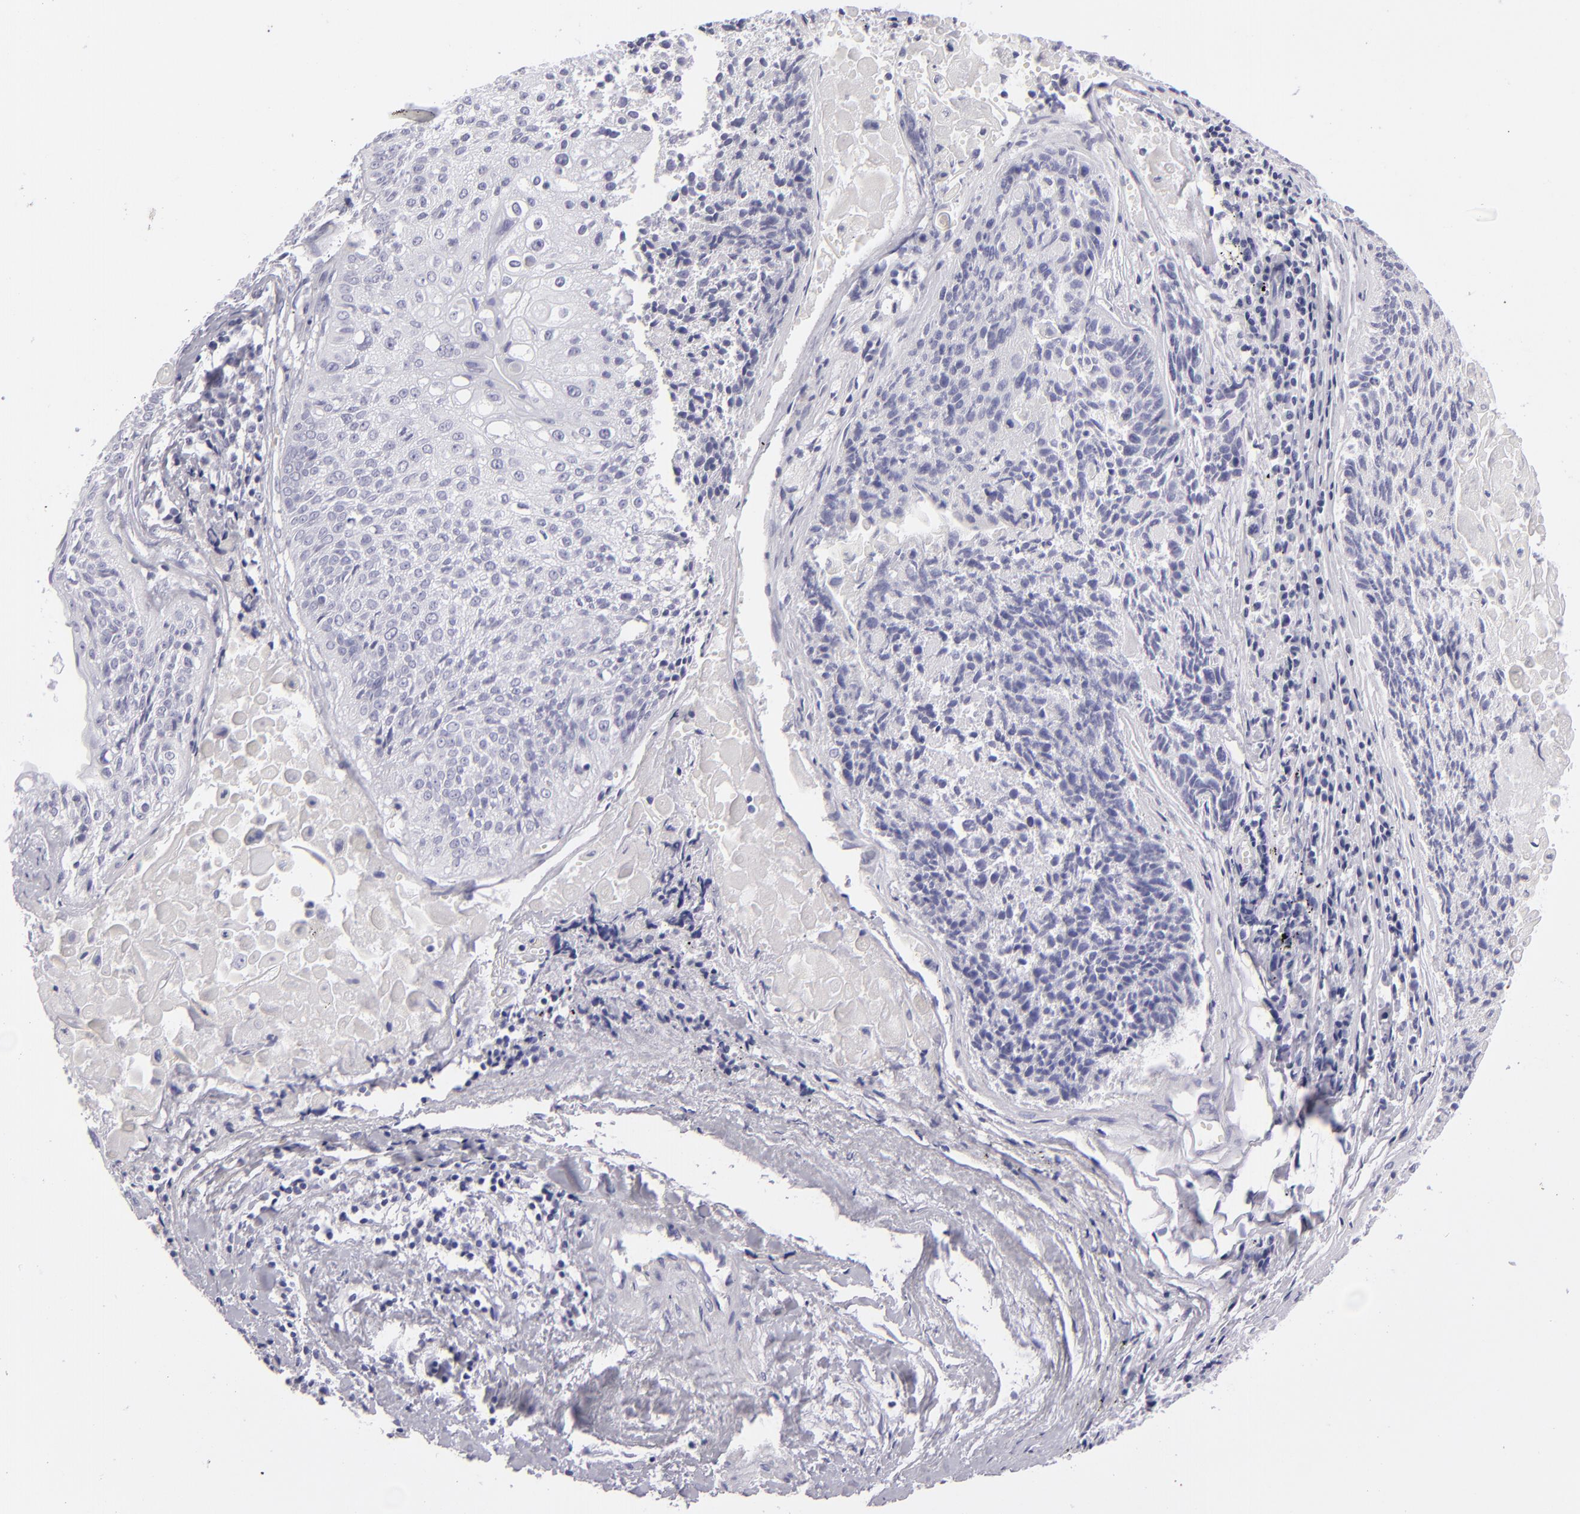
{"staining": {"intensity": "negative", "quantity": "none", "location": "none"}, "tissue": "lung cancer", "cell_type": "Tumor cells", "image_type": "cancer", "snomed": [{"axis": "morphology", "description": "Adenocarcinoma, NOS"}, {"axis": "topography", "description": "Lung"}], "caption": "Tumor cells are negative for protein expression in human adenocarcinoma (lung).", "gene": "VIL1", "patient": {"sex": "male", "age": 60}}